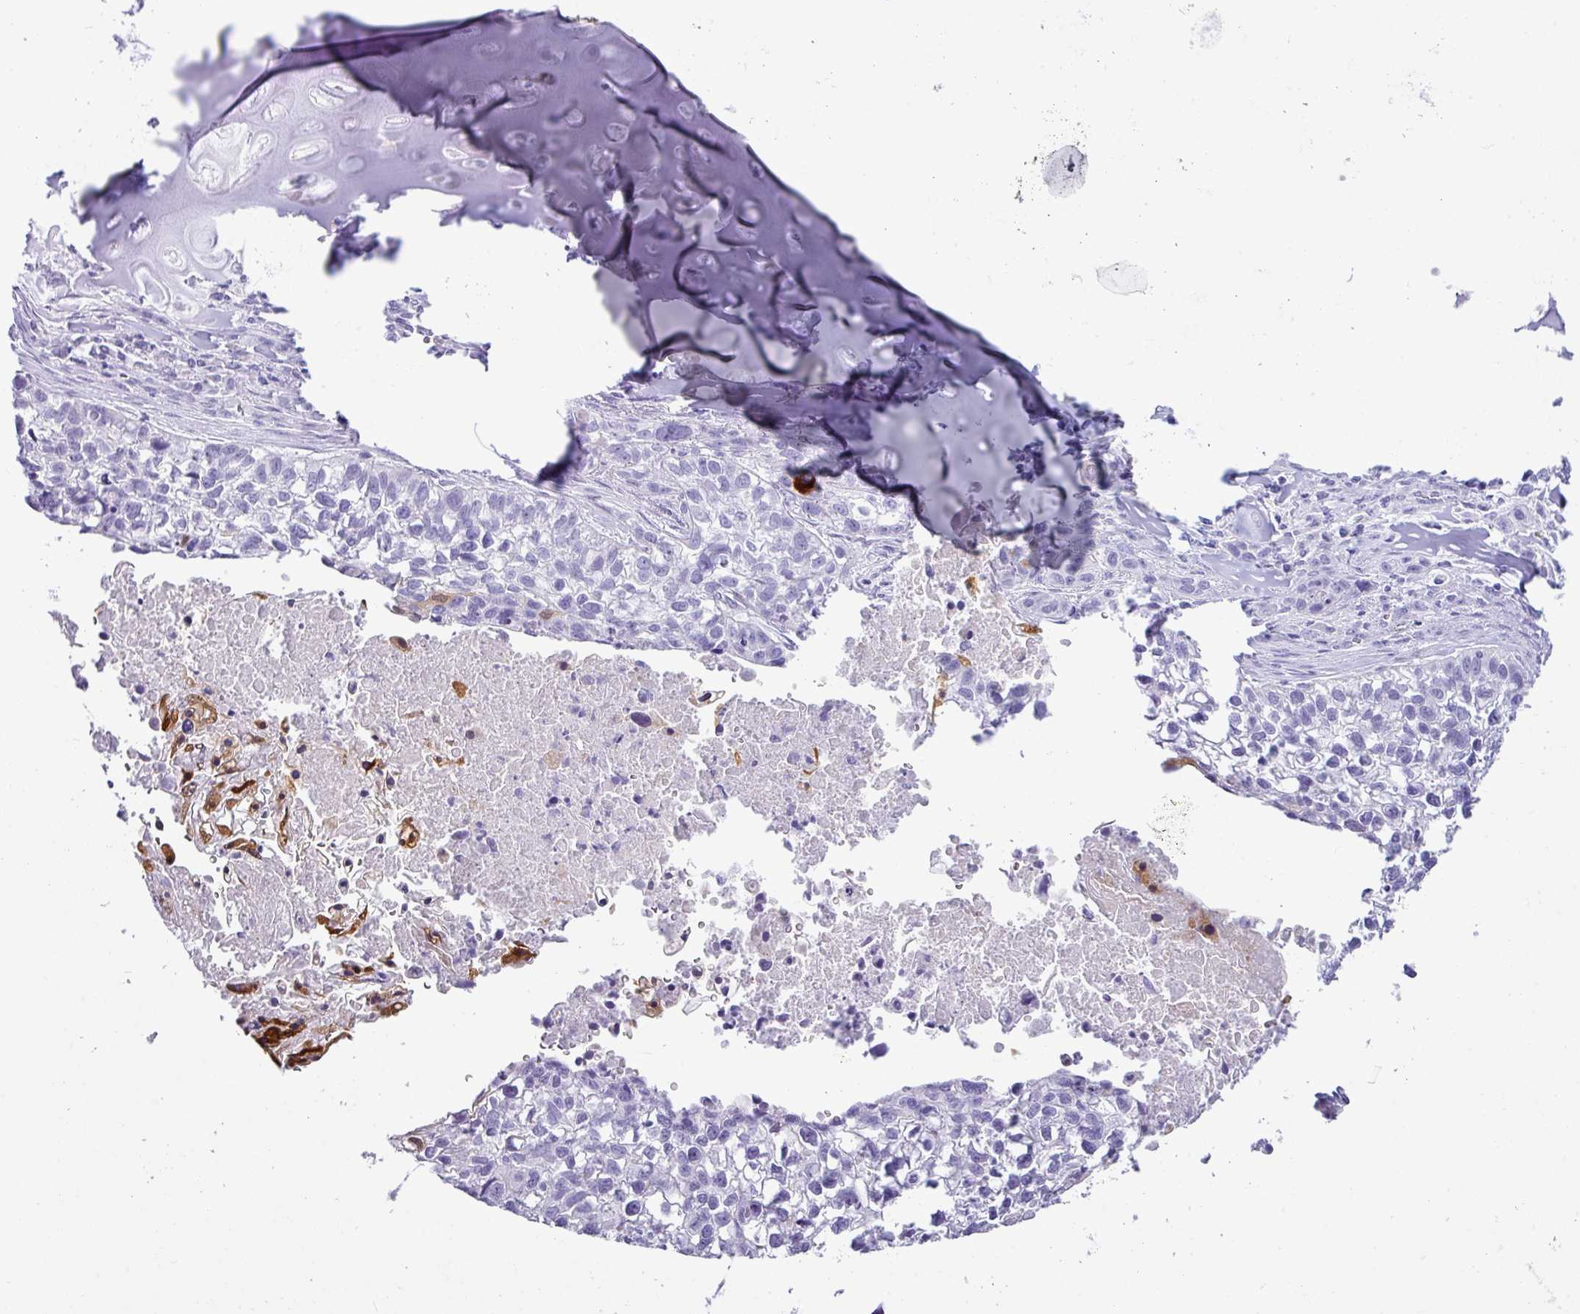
{"staining": {"intensity": "negative", "quantity": "none", "location": "none"}, "tissue": "lung cancer", "cell_type": "Tumor cells", "image_type": "cancer", "snomed": [{"axis": "morphology", "description": "Squamous cell carcinoma, NOS"}, {"axis": "topography", "description": "Lung"}], "caption": "Immunohistochemistry (IHC) of squamous cell carcinoma (lung) reveals no expression in tumor cells.", "gene": "NCCRP1", "patient": {"sex": "male", "age": 74}}